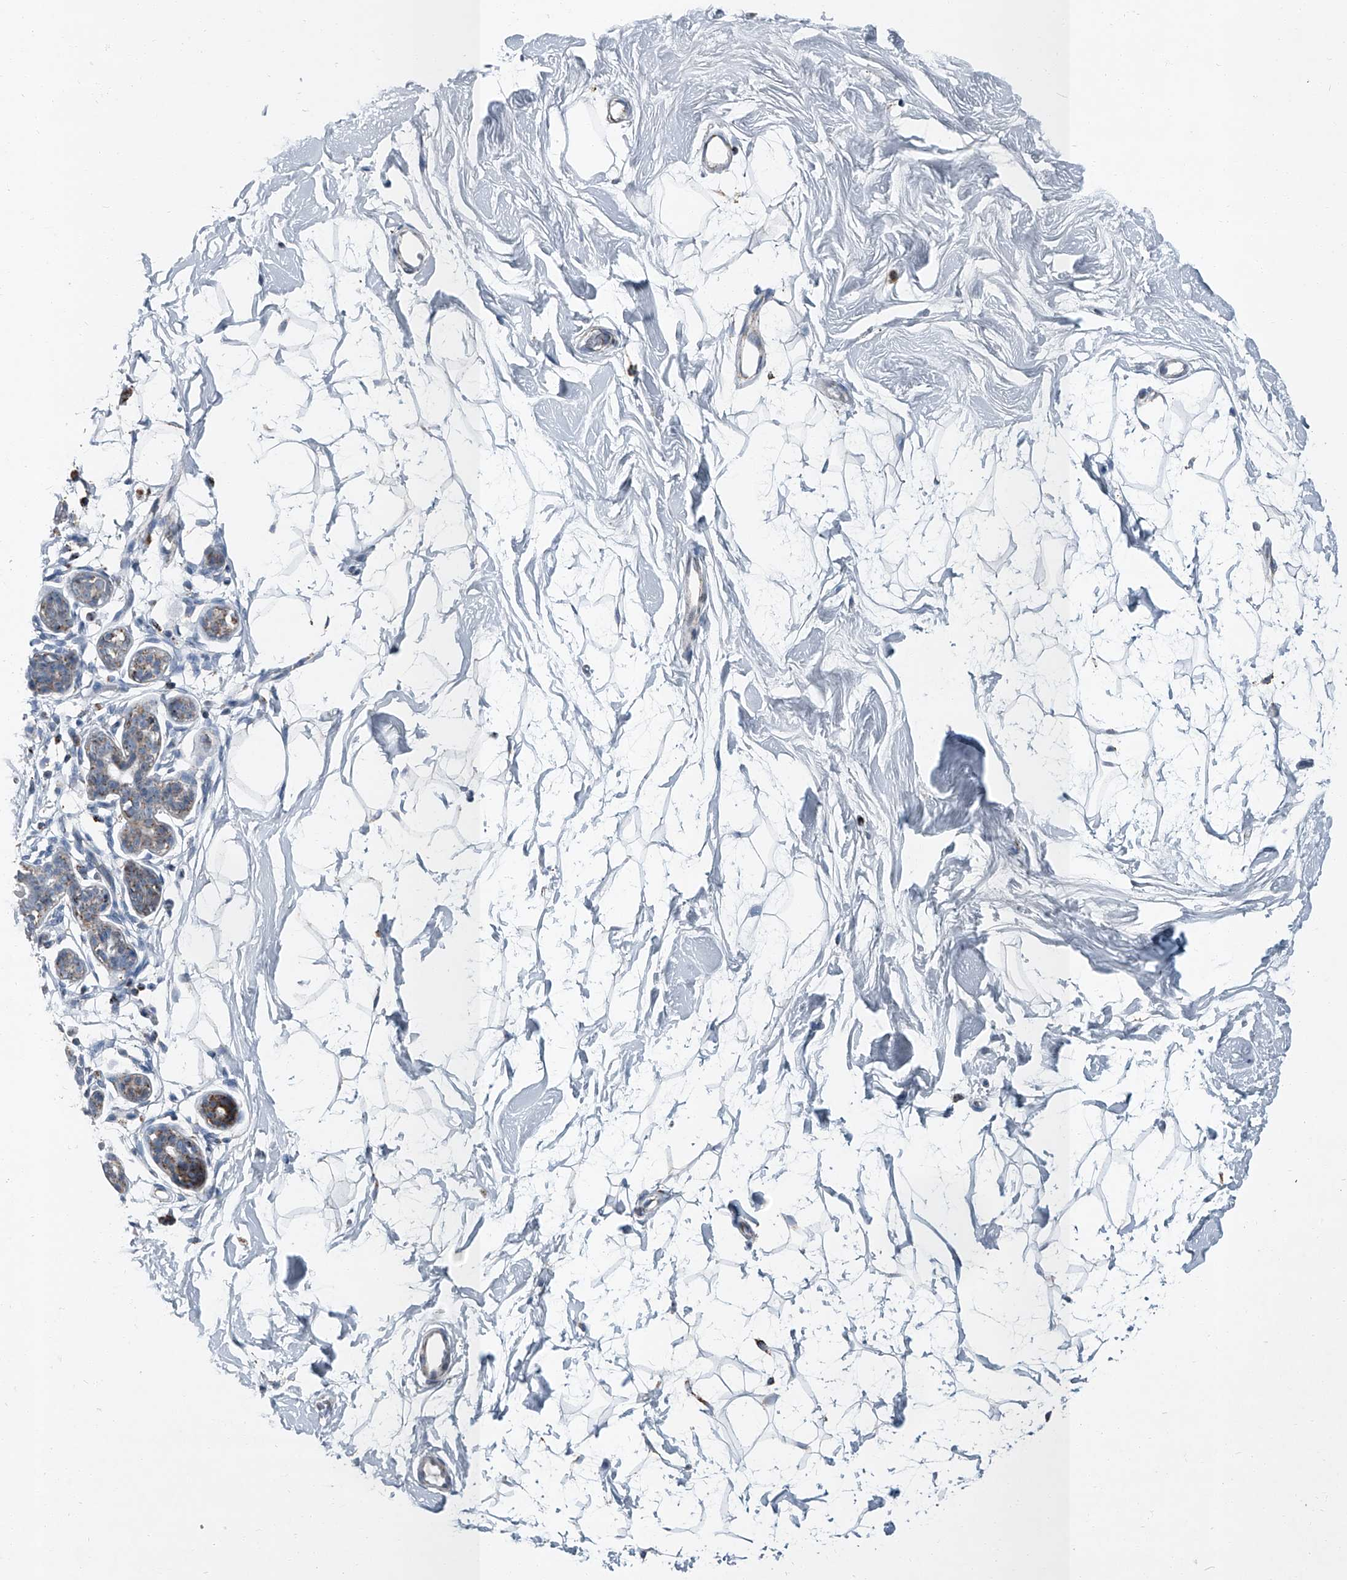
{"staining": {"intensity": "negative", "quantity": "none", "location": "none"}, "tissue": "breast", "cell_type": "Adipocytes", "image_type": "normal", "snomed": [{"axis": "morphology", "description": "Normal tissue, NOS"}, {"axis": "topography", "description": "Breast"}], "caption": "High magnification brightfield microscopy of benign breast stained with DAB (brown) and counterstained with hematoxylin (blue): adipocytes show no significant expression. (DAB (3,3'-diaminobenzidine) immunohistochemistry, high magnification).", "gene": "CHRNA7", "patient": {"sex": "female", "age": 26}}